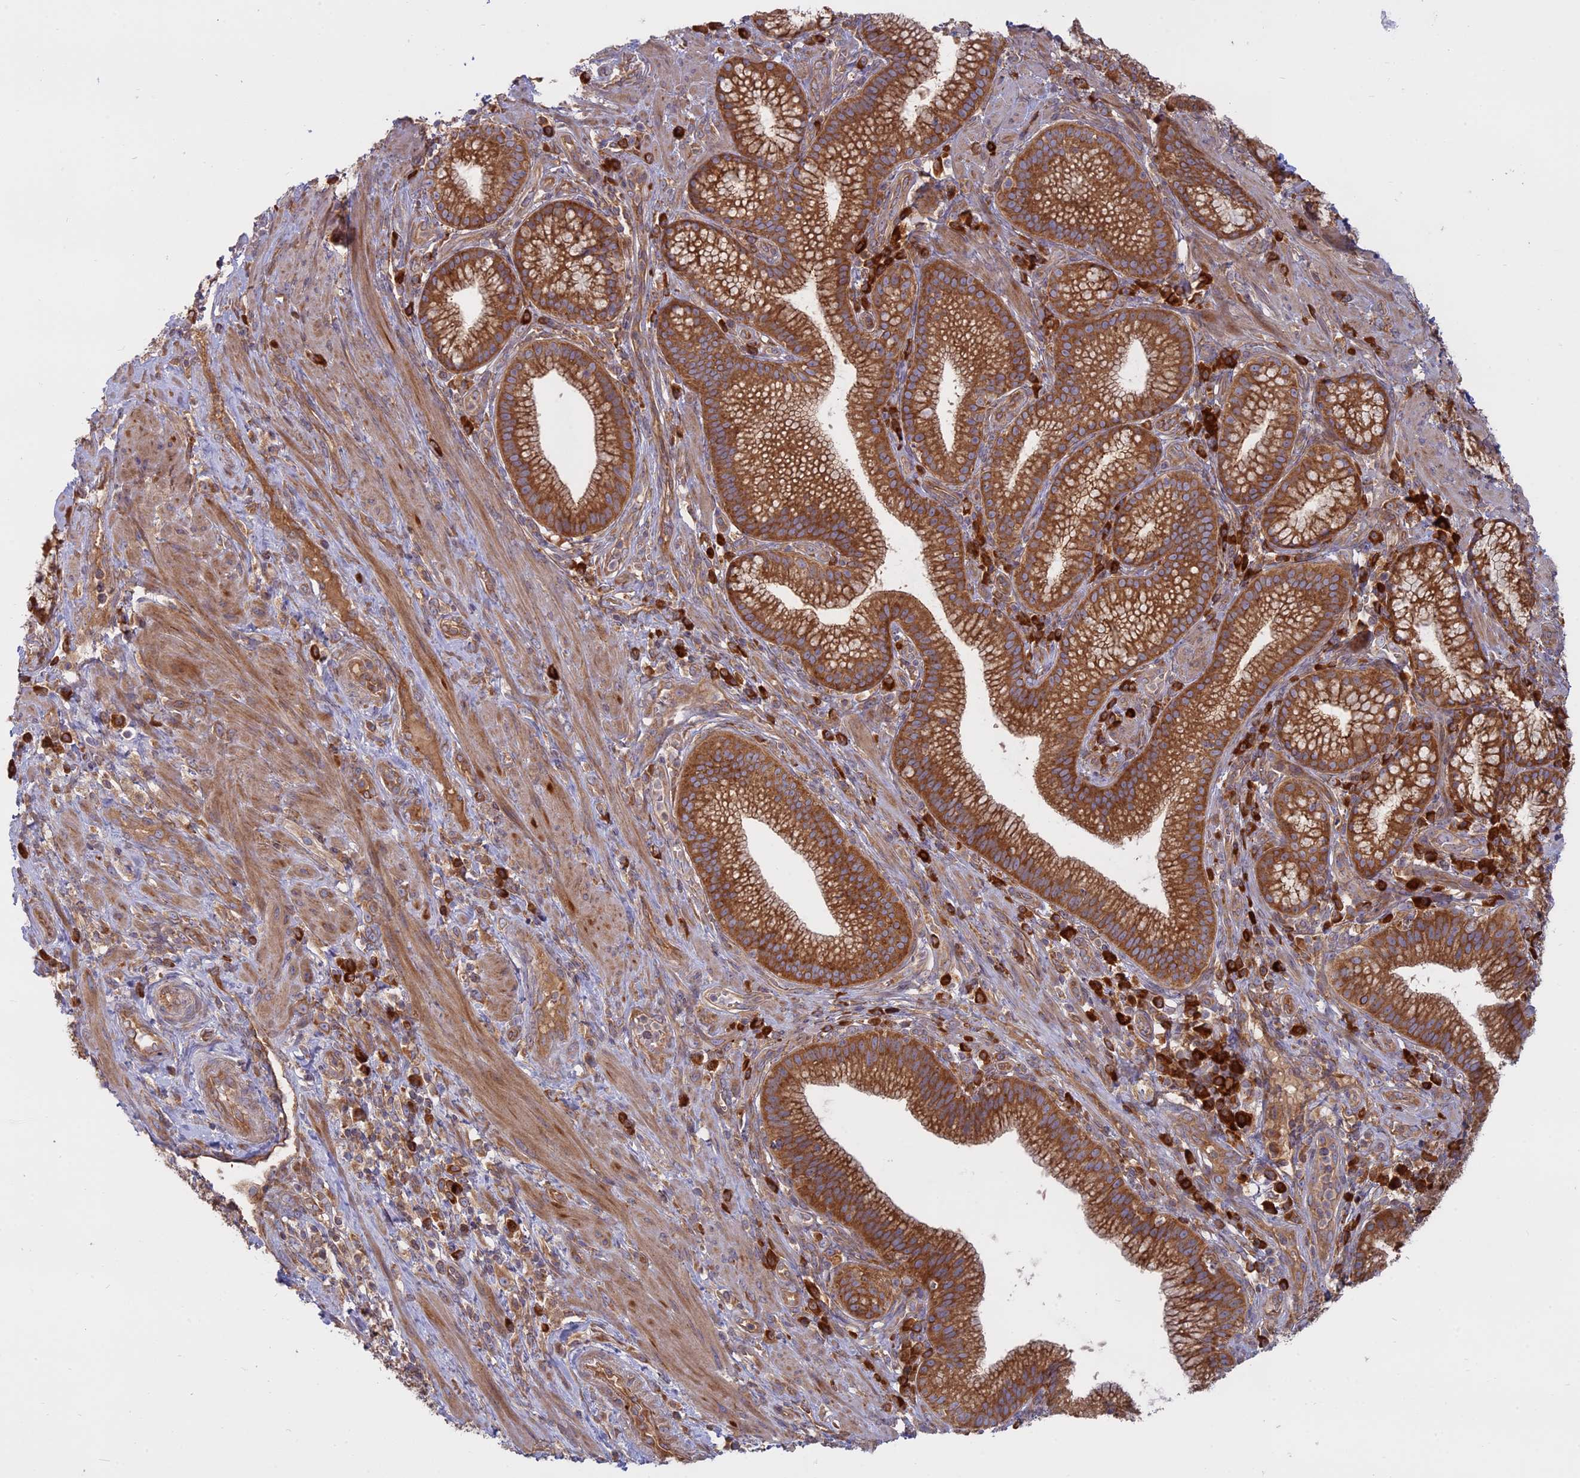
{"staining": {"intensity": "moderate", "quantity": ">75%", "location": "cytoplasmic/membranous"}, "tissue": "pancreatic cancer", "cell_type": "Tumor cells", "image_type": "cancer", "snomed": [{"axis": "morphology", "description": "Adenocarcinoma, NOS"}, {"axis": "topography", "description": "Pancreas"}], "caption": "Immunohistochemistry (IHC) histopathology image of neoplastic tissue: human pancreatic cancer stained using immunohistochemistry displays medium levels of moderate protein expression localized specifically in the cytoplasmic/membranous of tumor cells, appearing as a cytoplasmic/membranous brown color.", "gene": "TMEM208", "patient": {"sex": "male", "age": 72}}